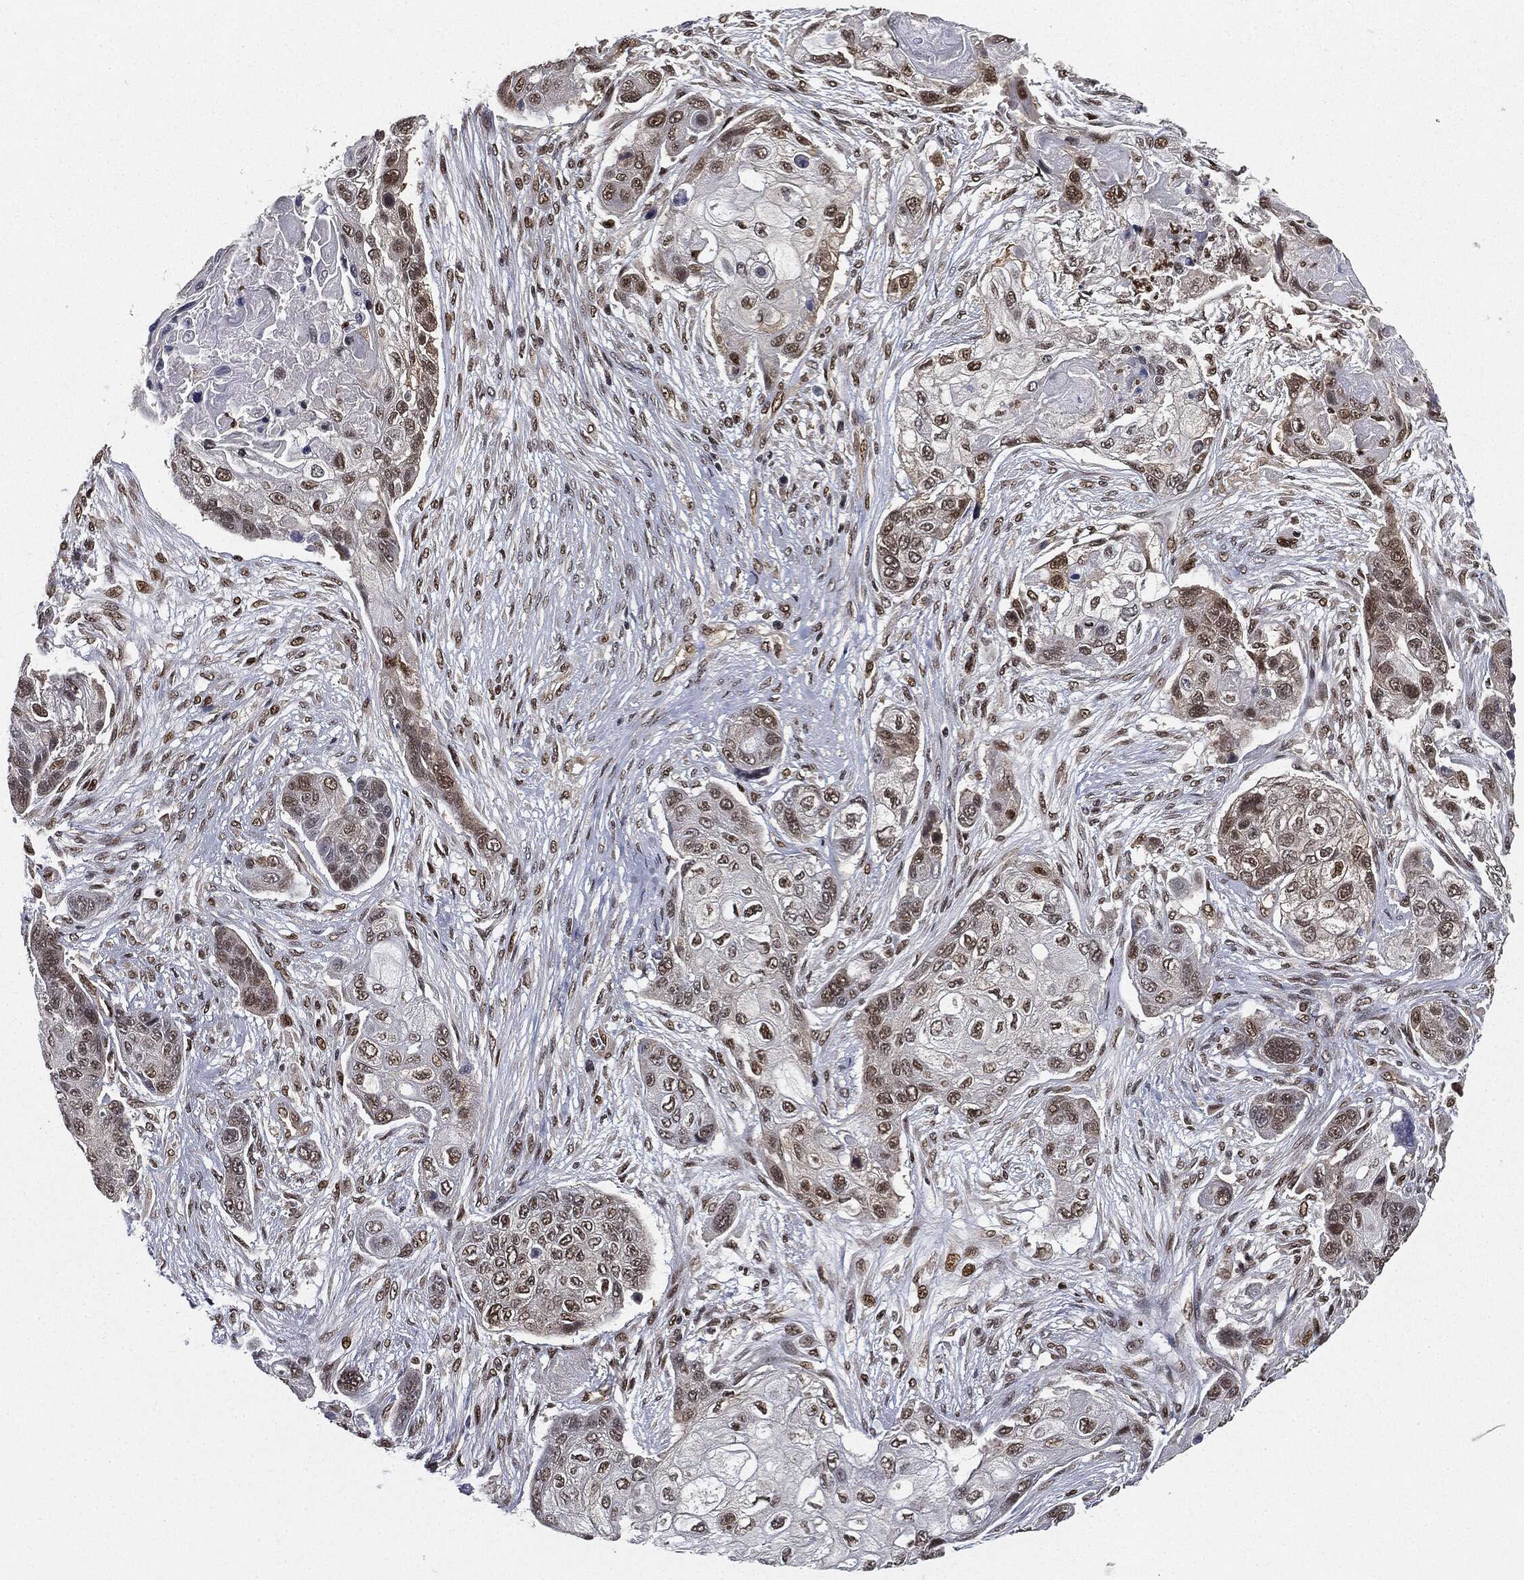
{"staining": {"intensity": "weak", "quantity": ">75%", "location": "nuclear"}, "tissue": "lung cancer", "cell_type": "Tumor cells", "image_type": "cancer", "snomed": [{"axis": "morphology", "description": "Squamous cell carcinoma, NOS"}, {"axis": "topography", "description": "Lung"}], "caption": "This image demonstrates immunohistochemistry (IHC) staining of lung squamous cell carcinoma, with low weak nuclear staining in about >75% of tumor cells.", "gene": "TBC1D22A", "patient": {"sex": "male", "age": 69}}